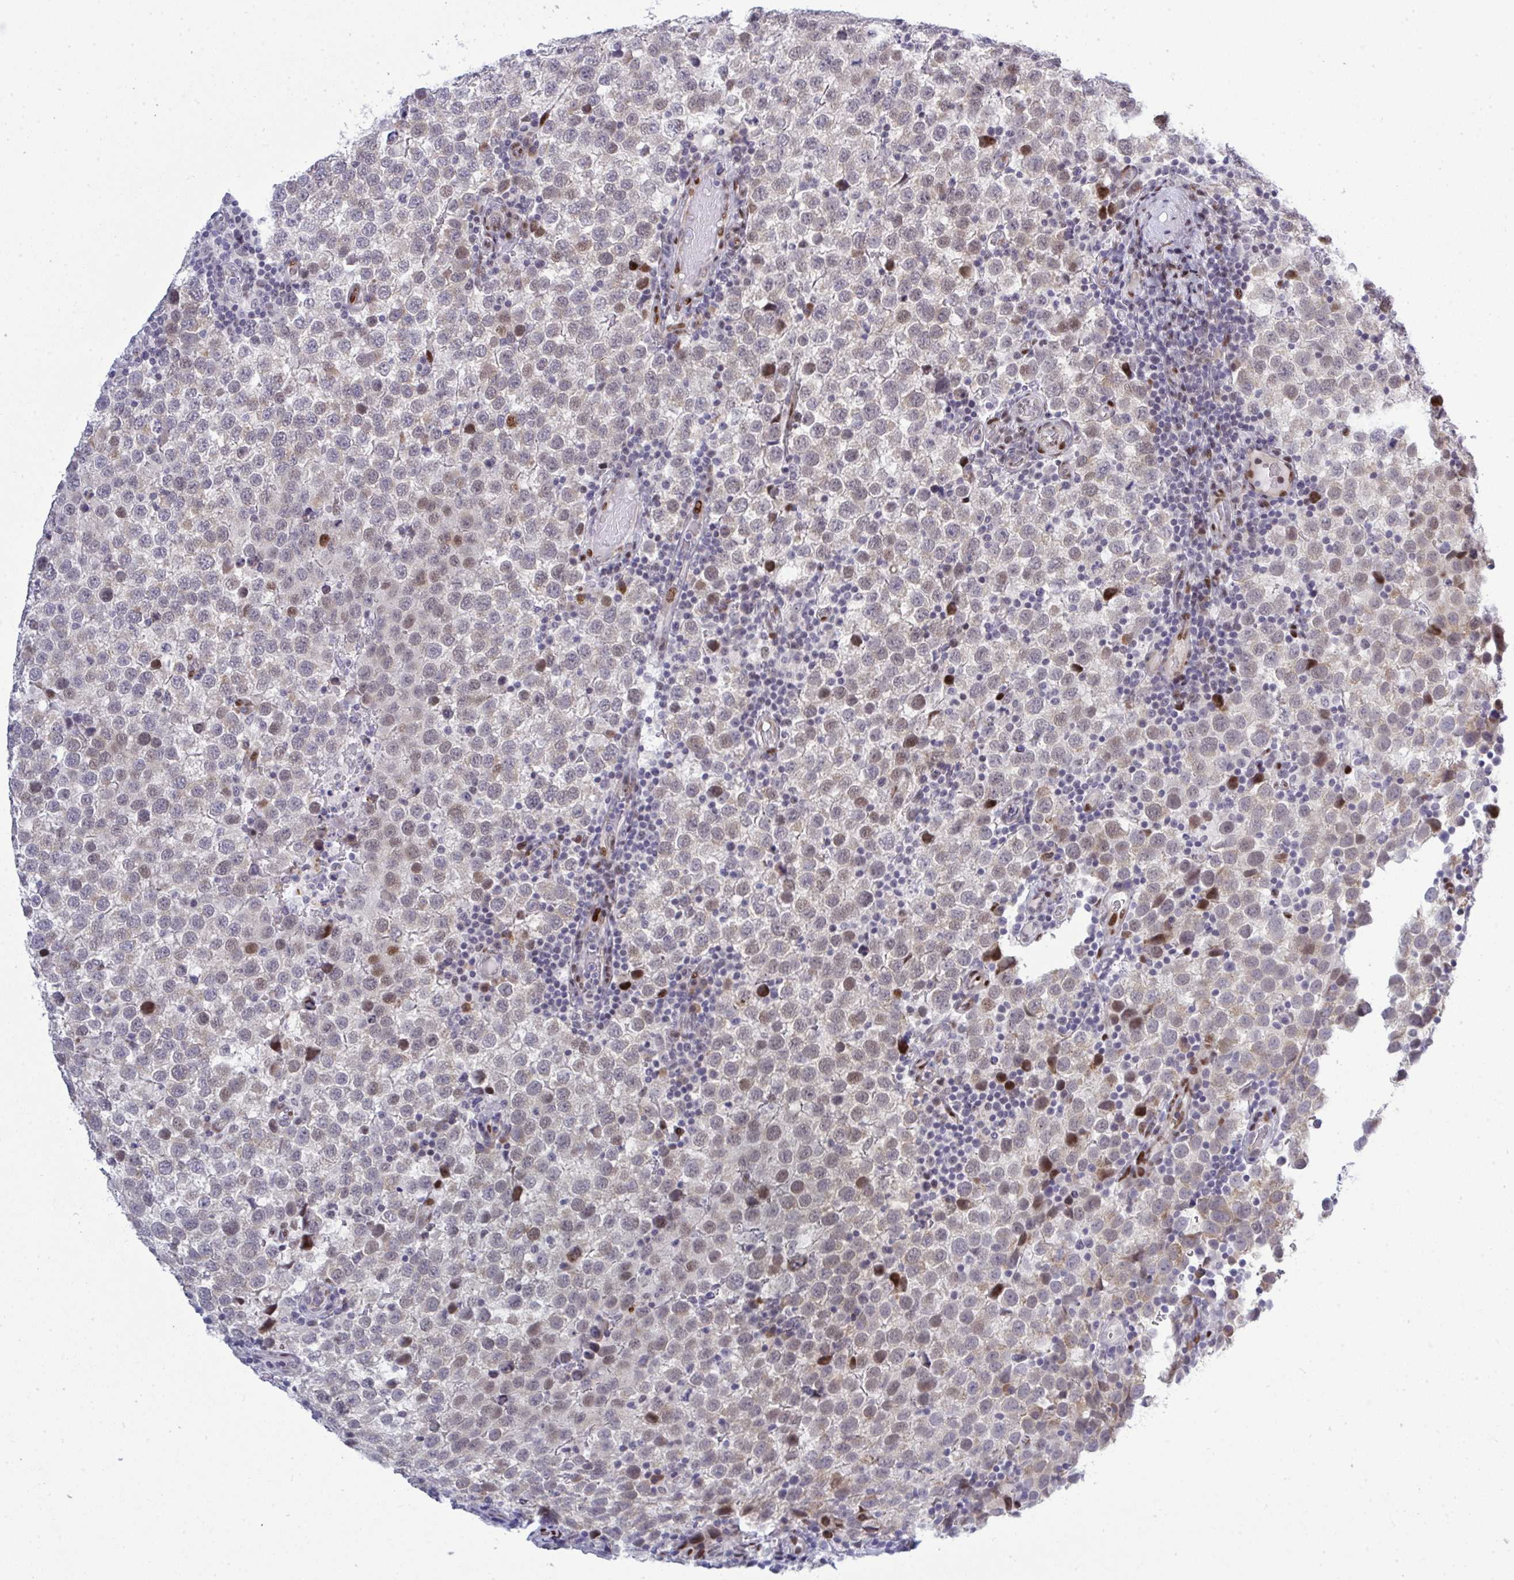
{"staining": {"intensity": "moderate", "quantity": "<25%", "location": "nuclear"}, "tissue": "testis cancer", "cell_type": "Tumor cells", "image_type": "cancer", "snomed": [{"axis": "morphology", "description": "Seminoma, NOS"}, {"axis": "topography", "description": "Testis"}], "caption": "Tumor cells demonstrate low levels of moderate nuclear positivity in approximately <25% of cells in testis cancer.", "gene": "TAB1", "patient": {"sex": "male", "age": 34}}